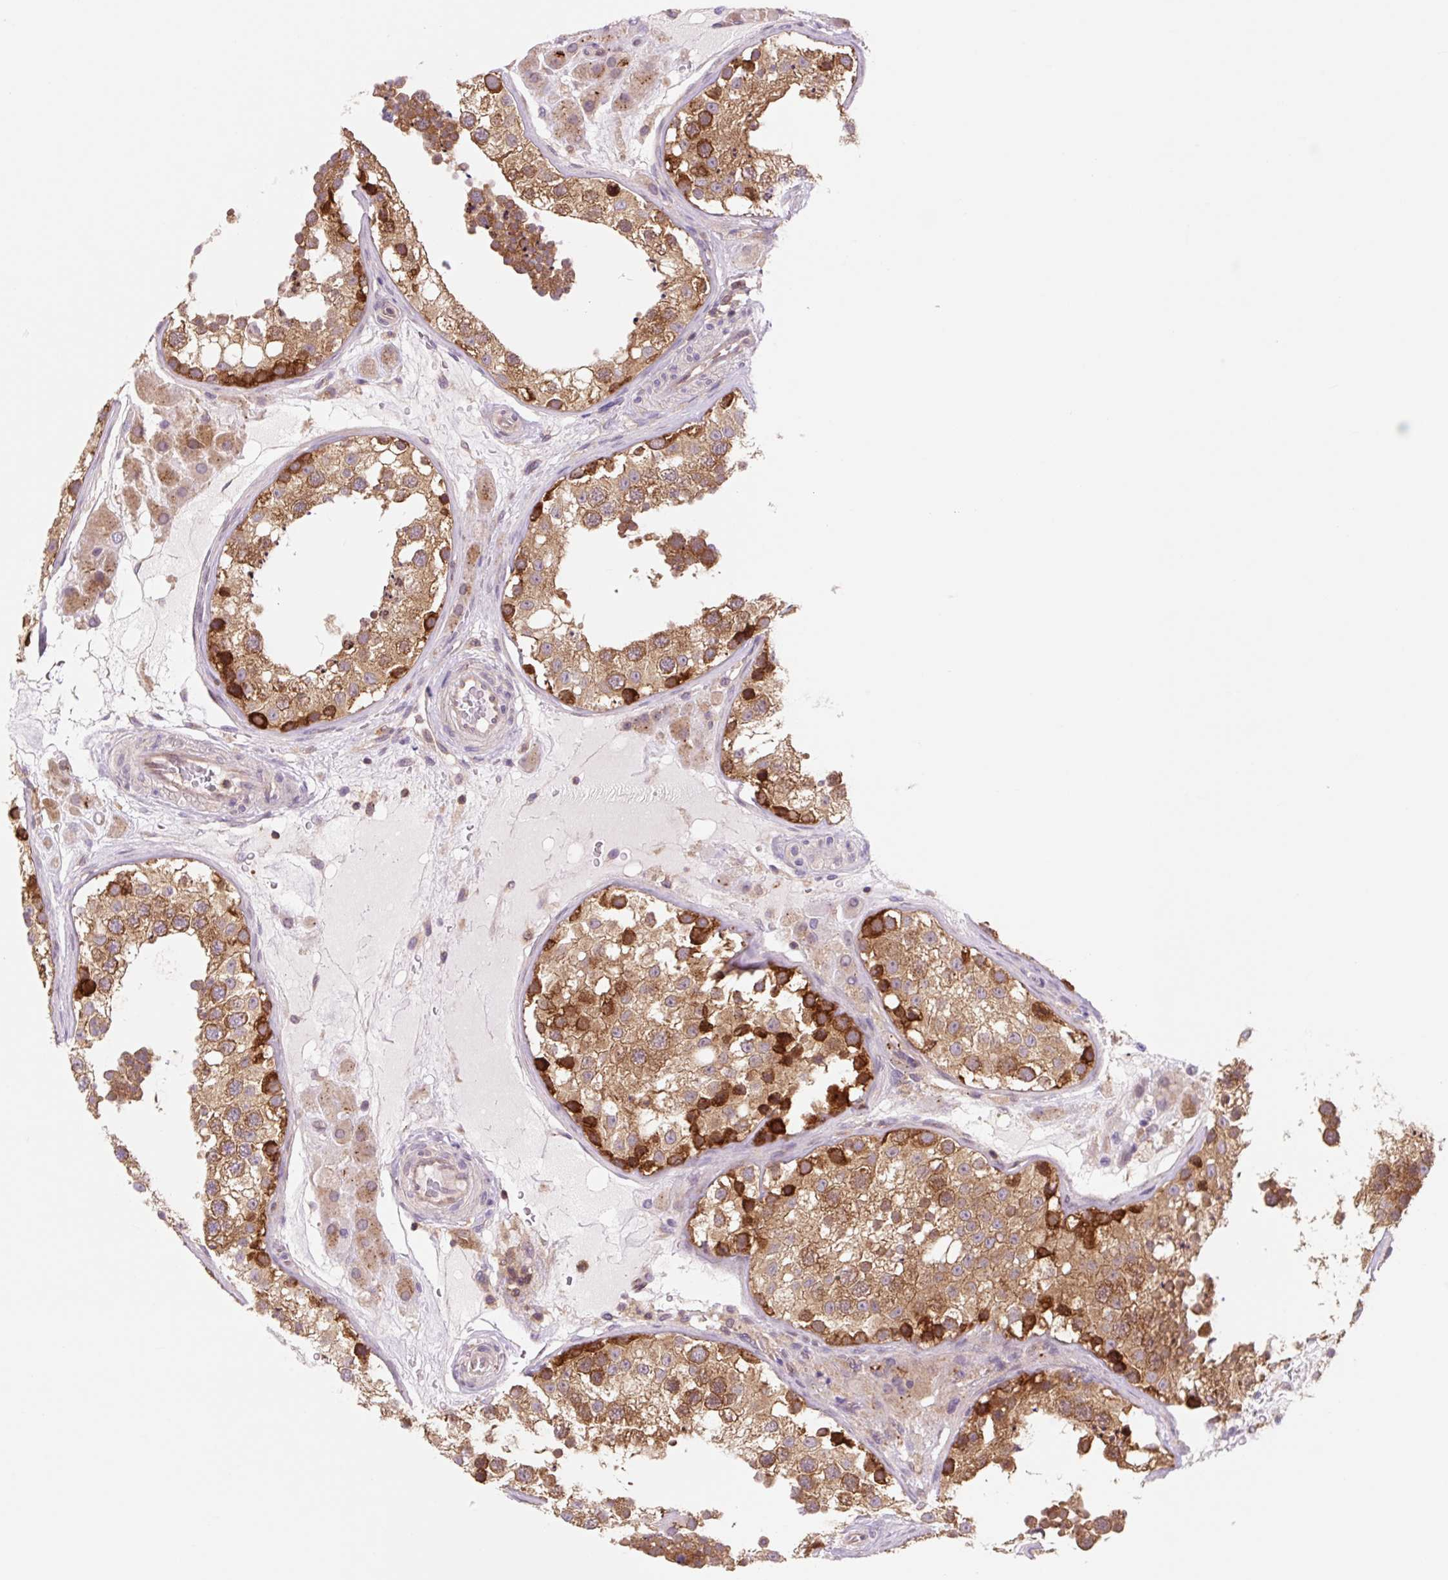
{"staining": {"intensity": "strong", "quantity": "25%-75%", "location": "cytoplasmic/membranous"}, "tissue": "testis", "cell_type": "Cells in seminiferous ducts", "image_type": "normal", "snomed": [{"axis": "morphology", "description": "Normal tissue, NOS"}, {"axis": "topography", "description": "Testis"}], "caption": "Immunohistochemistry (IHC) histopathology image of normal testis: human testis stained using IHC shows high levels of strong protein expression localized specifically in the cytoplasmic/membranous of cells in seminiferous ducts, appearing as a cytoplasmic/membranous brown color.", "gene": "VPS4A", "patient": {"sex": "male", "age": 26}}